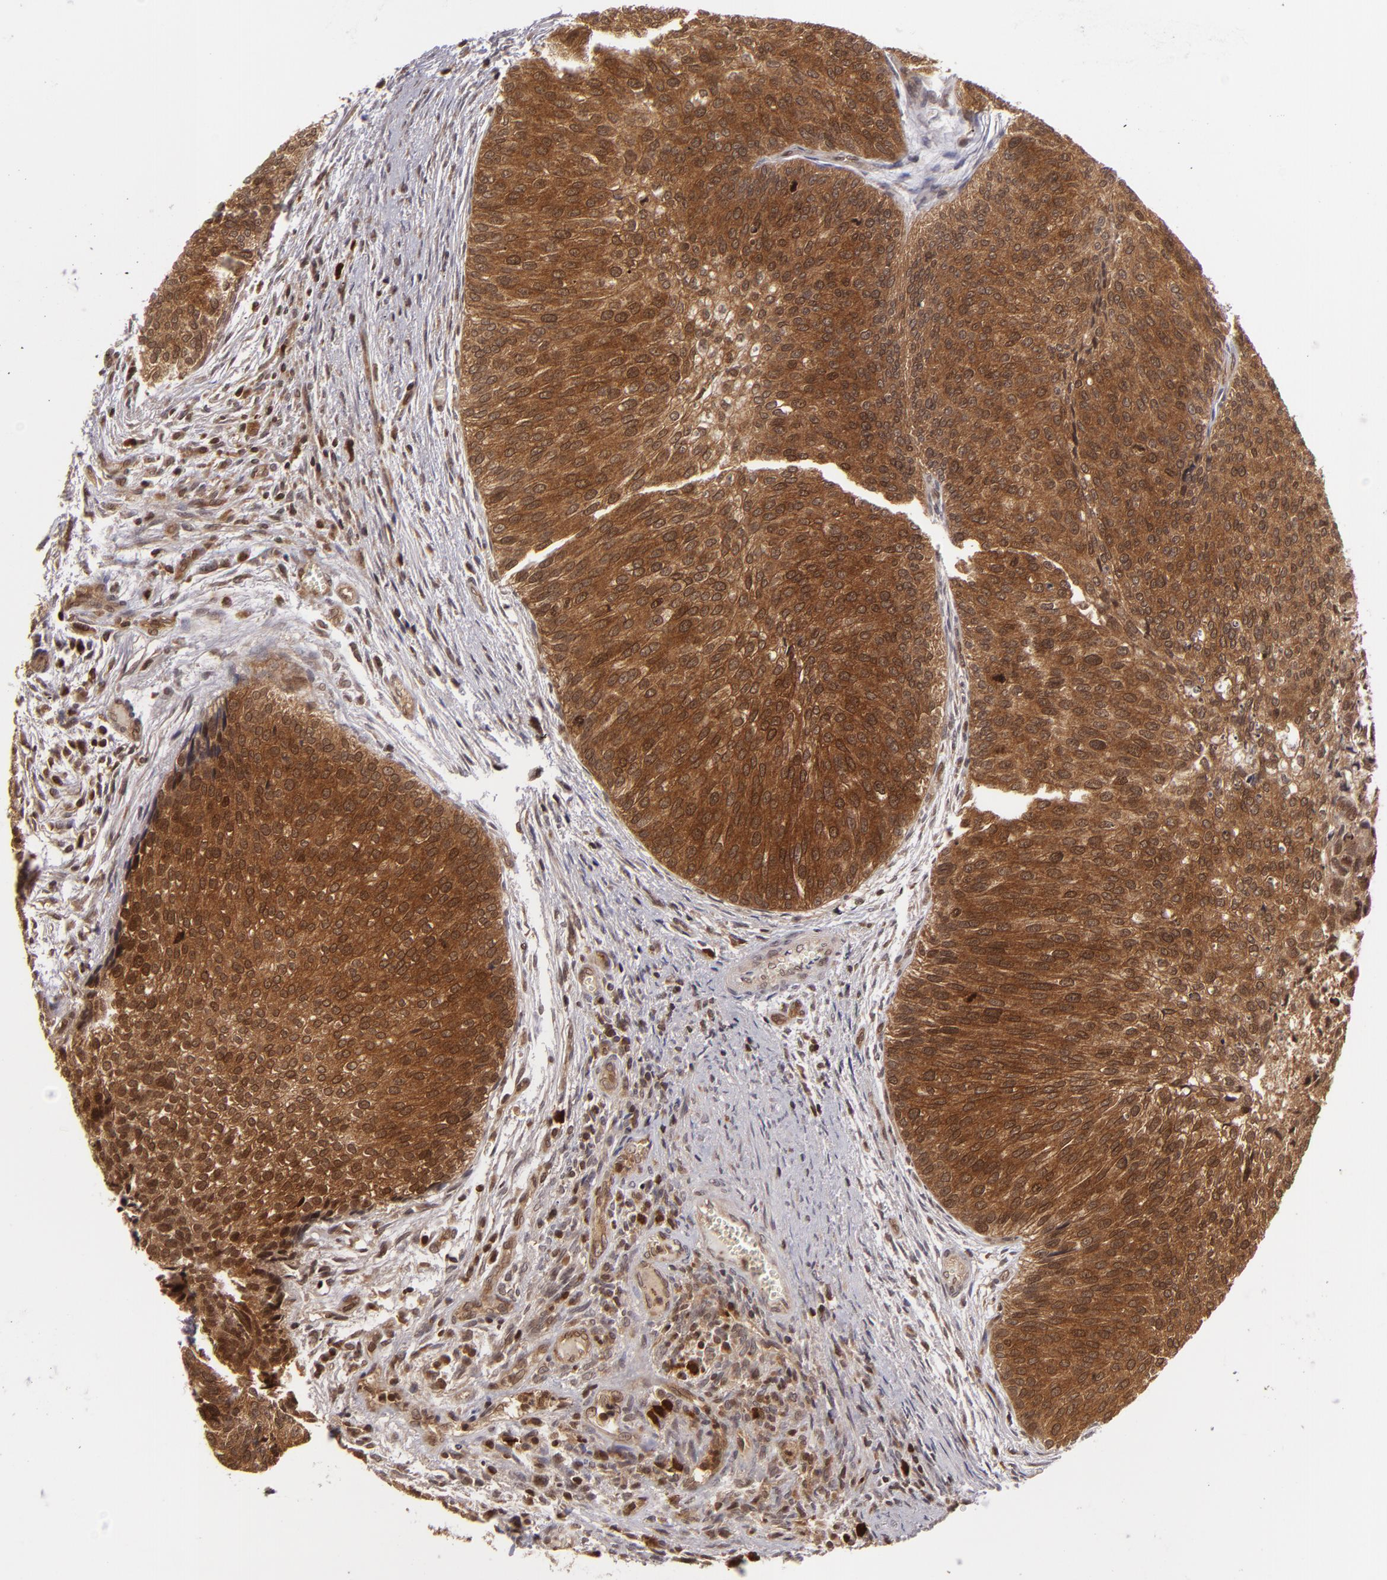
{"staining": {"intensity": "strong", "quantity": ">75%", "location": "cytoplasmic/membranous"}, "tissue": "urothelial cancer", "cell_type": "Tumor cells", "image_type": "cancer", "snomed": [{"axis": "morphology", "description": "Urothelial carcinoma, Low grade"}, {"axis": "topography", "description": "Urinary bladder"}], "caption": "A high-resolution histopathology image shows immunohistochemistry (IHC) staining of urothelial cancer, which shows strong cytoplasmic/membranous expression in about >75% of tumor cells. The protein of interest is stained brown, and the nuclei are stained in blue (DAB (3,3'-diaminobenzidine) IHC with brightfield microscopy, high magnification).", "gene": "ZBTB33", "patient": {"sex": "male", "age": 84}}